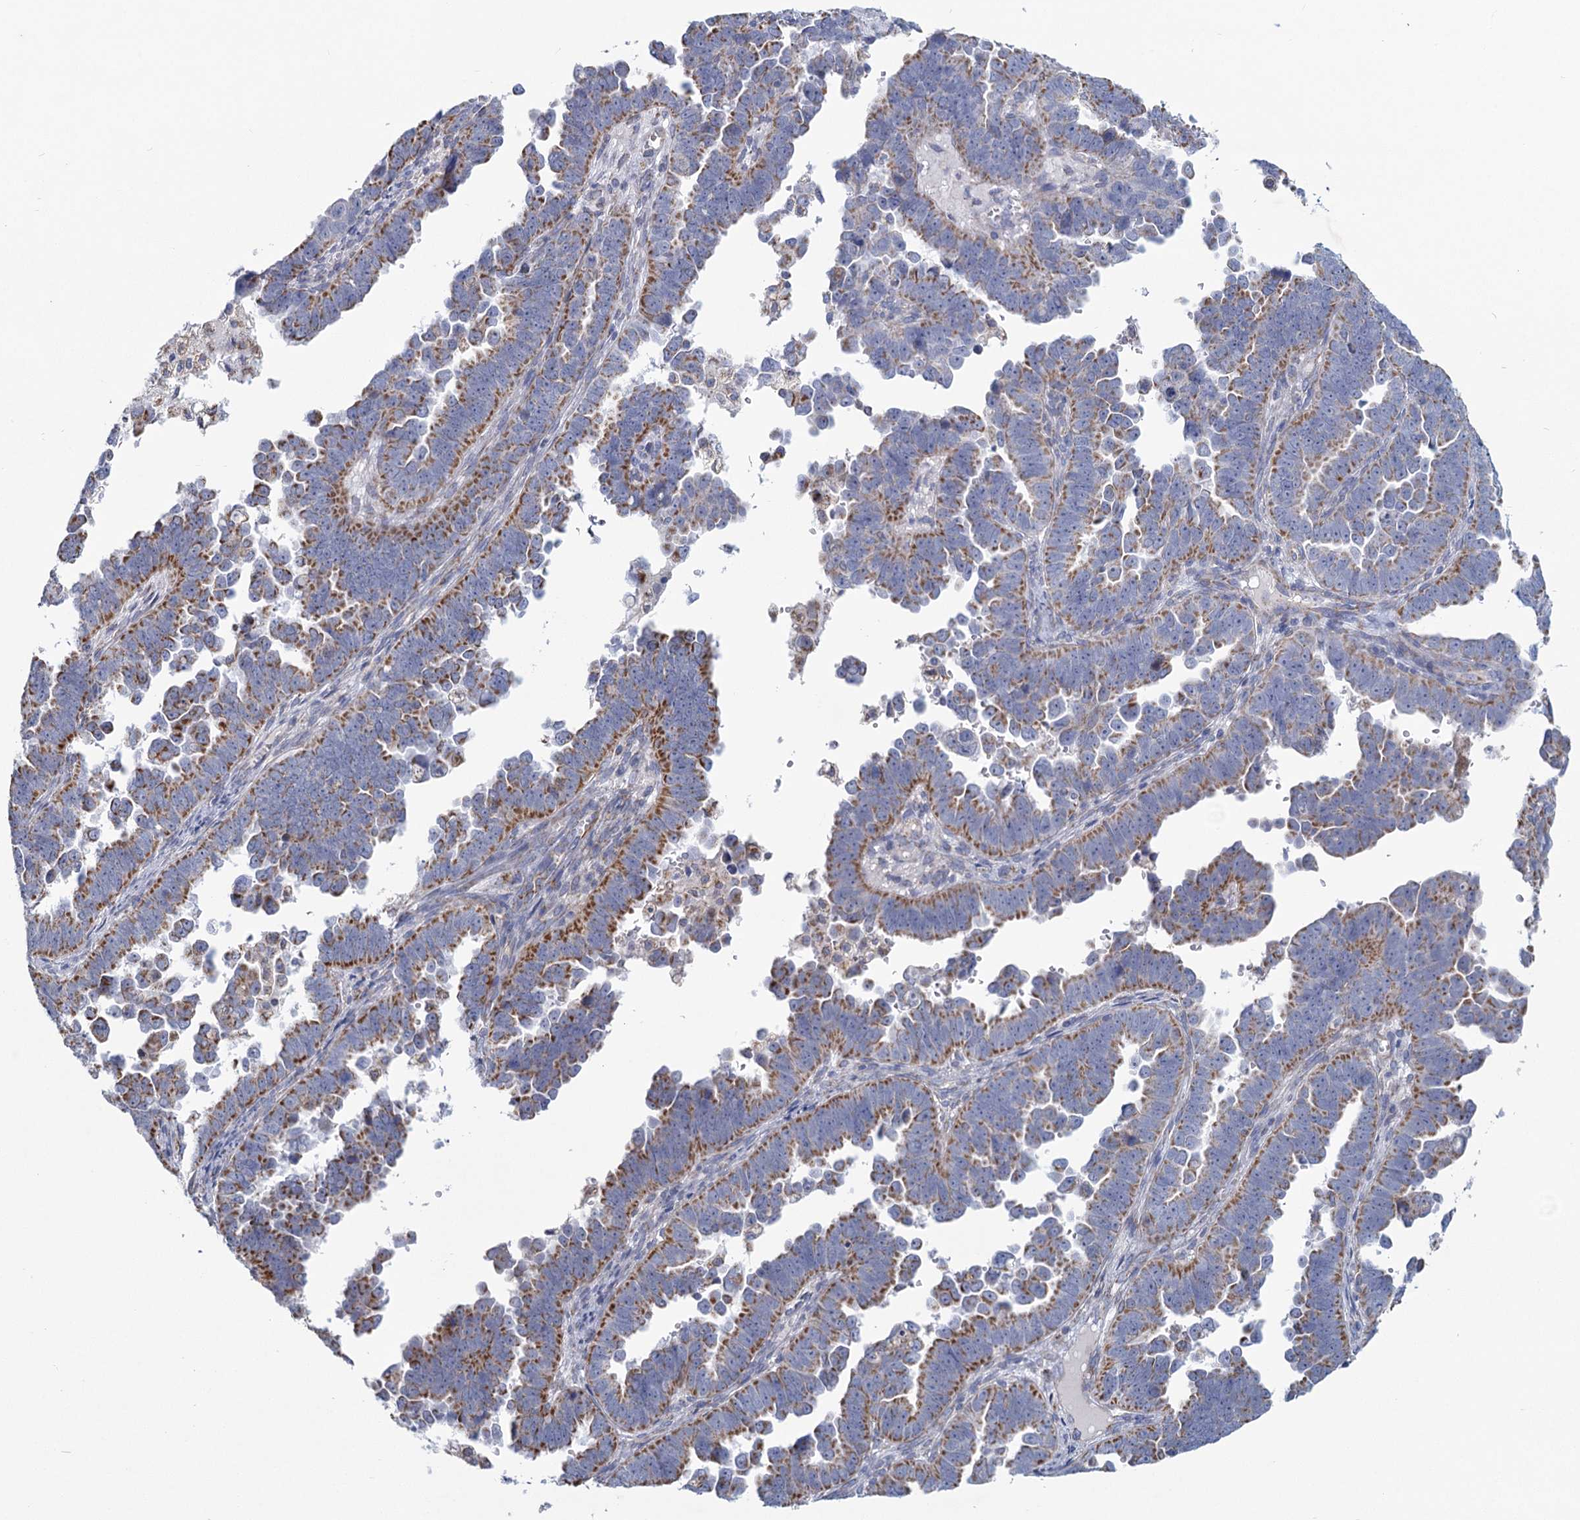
{"staining": {"intensity": "moderate", "quantity": ">75%", "location": "cytoplasmic/membranous"}, "tissue": "endometrial cancer", "cell_type": "Tumor cells", "image_type": "cancer", "snomed": [{"axis": "morphology", "description": "Adenocarcinoma, NOS"}, {"axis": "topography", "description": "Endometrium"}], "caption": "Immunohistochemistry of adenocarcinoma (endometrial) demonstrates medium levels of moderate cytoplasmic/membranous staining in about >75% of tumor cells. The protein of interest is stained brown, and the nuclei are stained in blue (DAB (3,3'-diaminobenzidine) IHC with brightfield microscopy, high magnification).", "gene": "NDUFC2", "patient": {"sex": "female", "age": 75}}